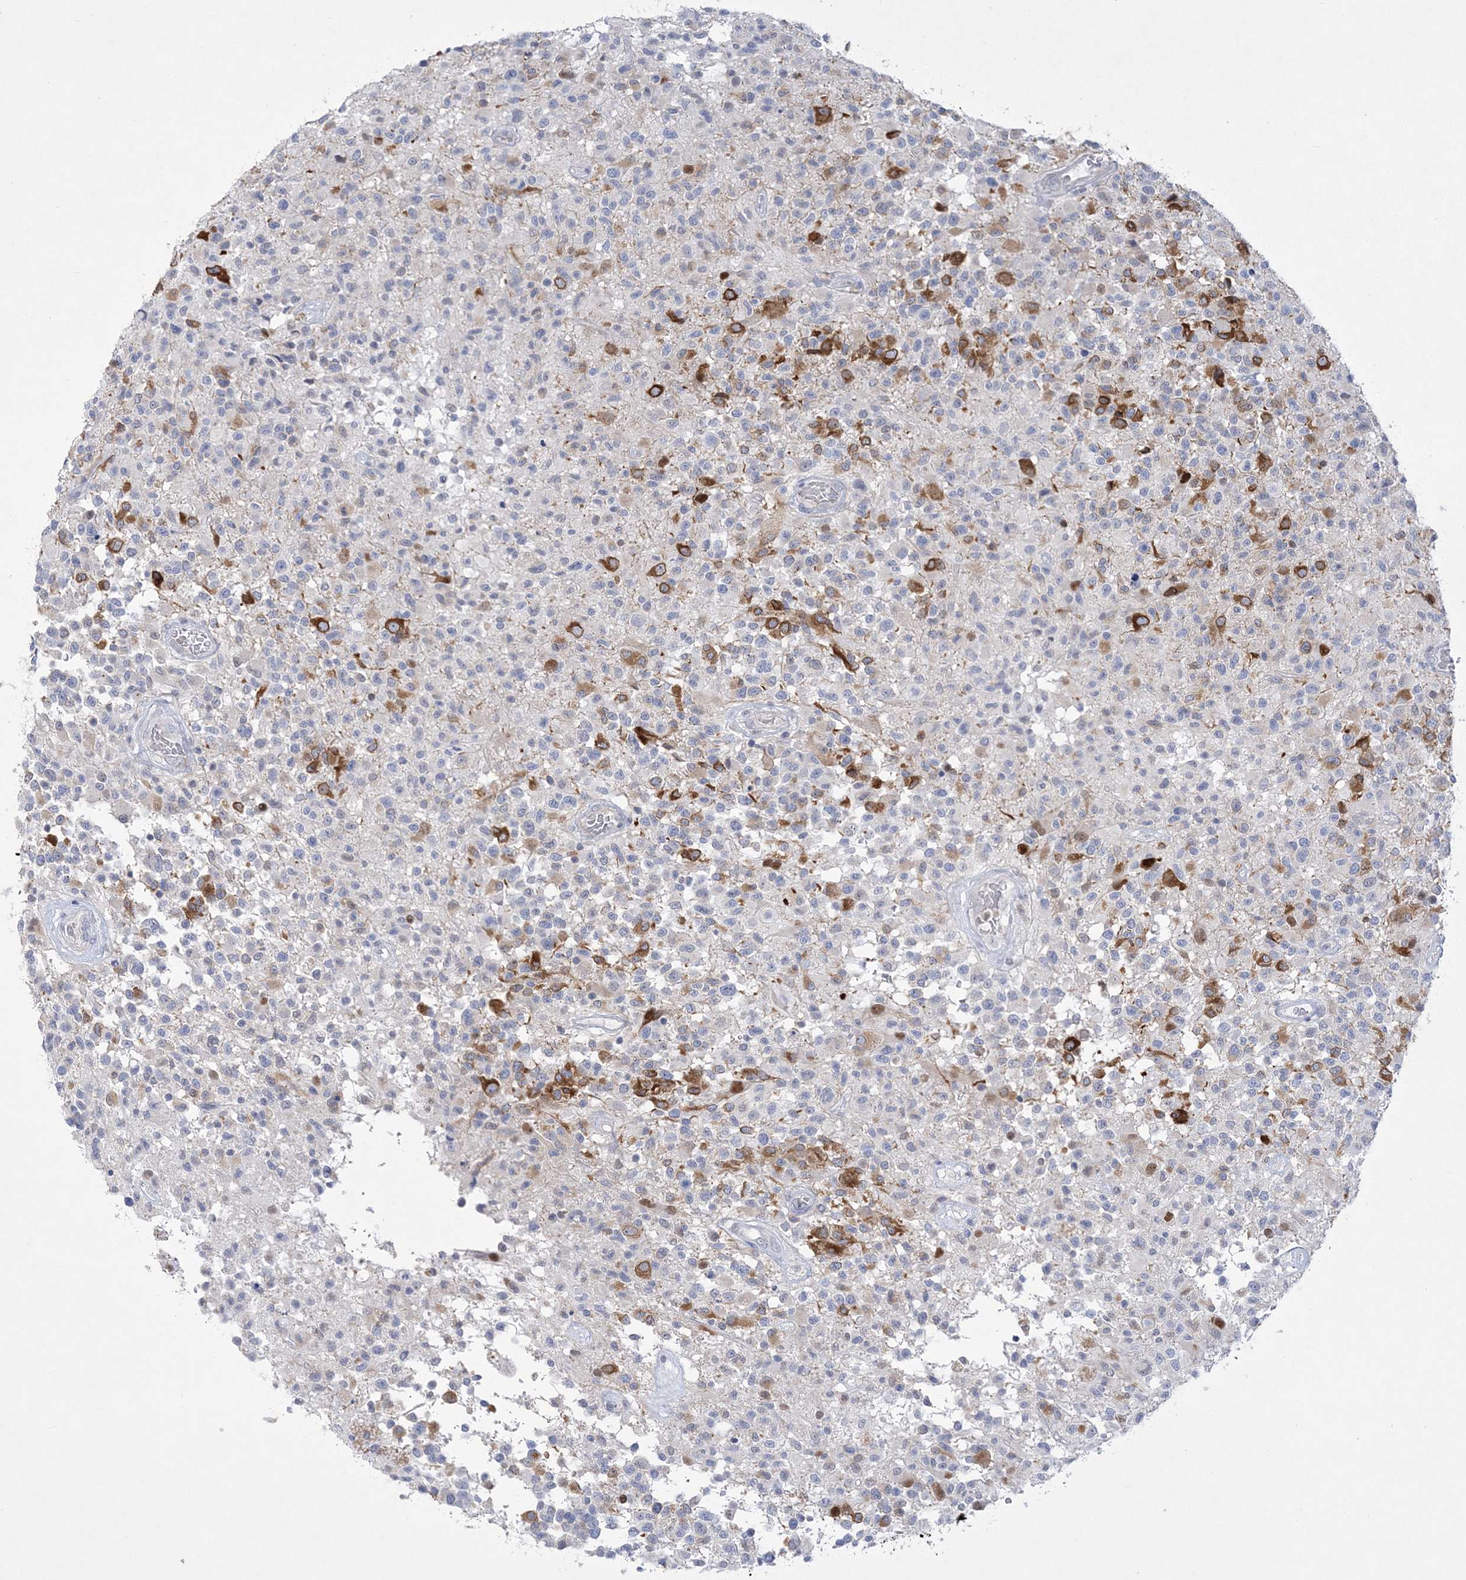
{"staining": {"intensity": "strong", "quantity": "<25%", "location": "cytoplasmic/membranous"}, "tissue": "glioma", "cell_type": "Tumor cells", "image_type": "cancer", "snomed": [{"axis": "morphology", "description": "Glioma, malignant, High grade"}, {"axis": "morphology", "description": "Glioblastoma, NOS"}, {"axis": "topography", "description": "Brain"}], "caption": "IHC of human glioblastoma shows medium levels of strong cytoplasmic/membranous expression in about <25% of tumor cells. (IHC, brightfield microscopy, high magnification).", "gene": "WDR27", "patient": {"sex": "male", "age": 60}}